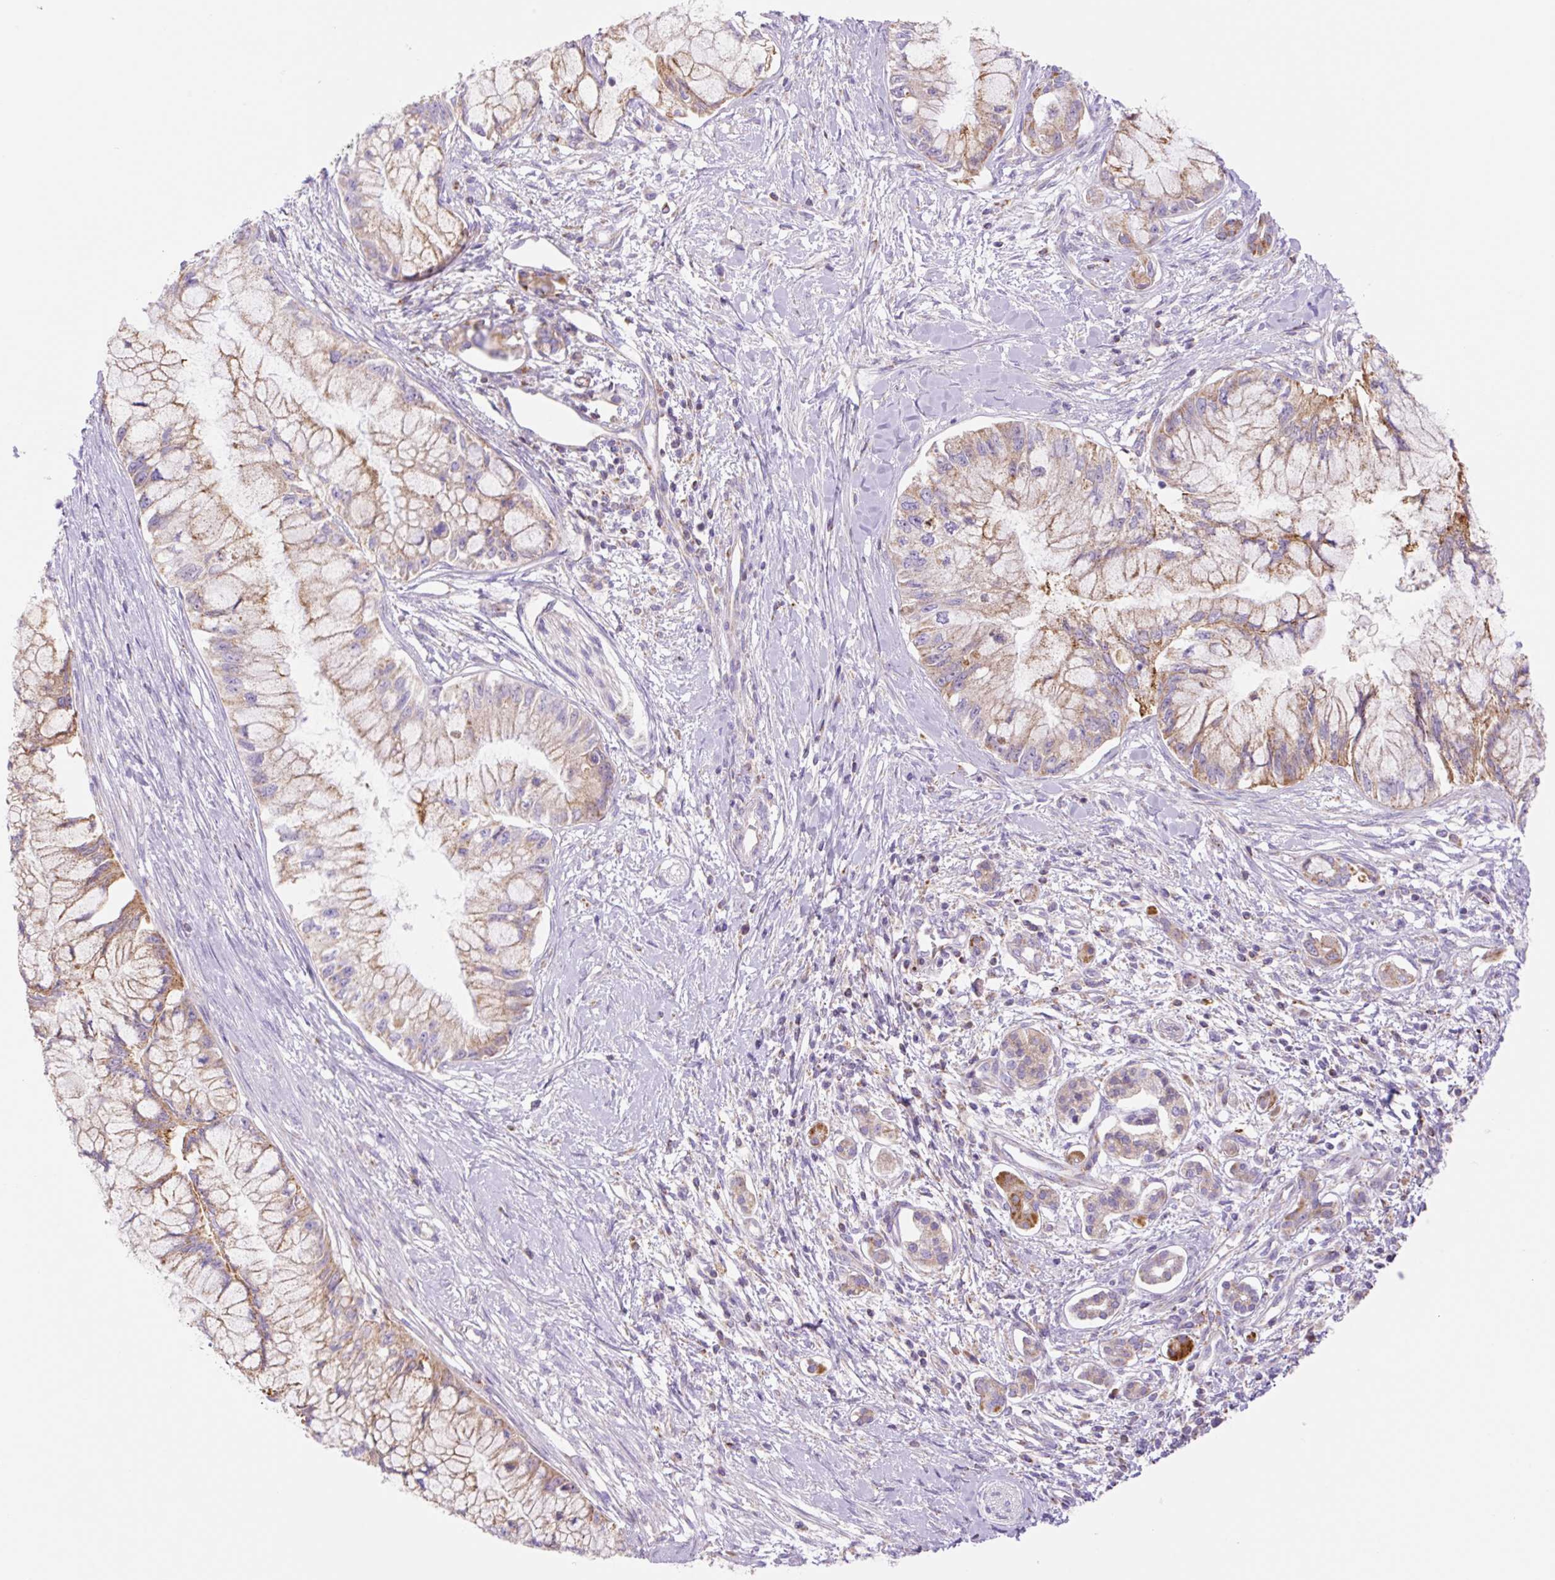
{"staining": {"intensity": "moderate", "quantity": ">75%", "location": "cytoplasmic/membranous"}, "tissue": "pancreatic cancer", "cell_type": "Tumor cells", "image_type": "cancer", "snomed": [{"axis": "morphology", "description": "Adenocarcinoma, NOS"}, {"axis": "topography", "description": "Pancreas"}], "caption": "Brown immunohistochemical staining in human adenocarcinoma (pancreatic) shows moderate cytoplasmic/membranous positivity in approximately >75% of tumor cells.", "gene": "ETNK2", "patient": {"sex": "male", "age": 48}}